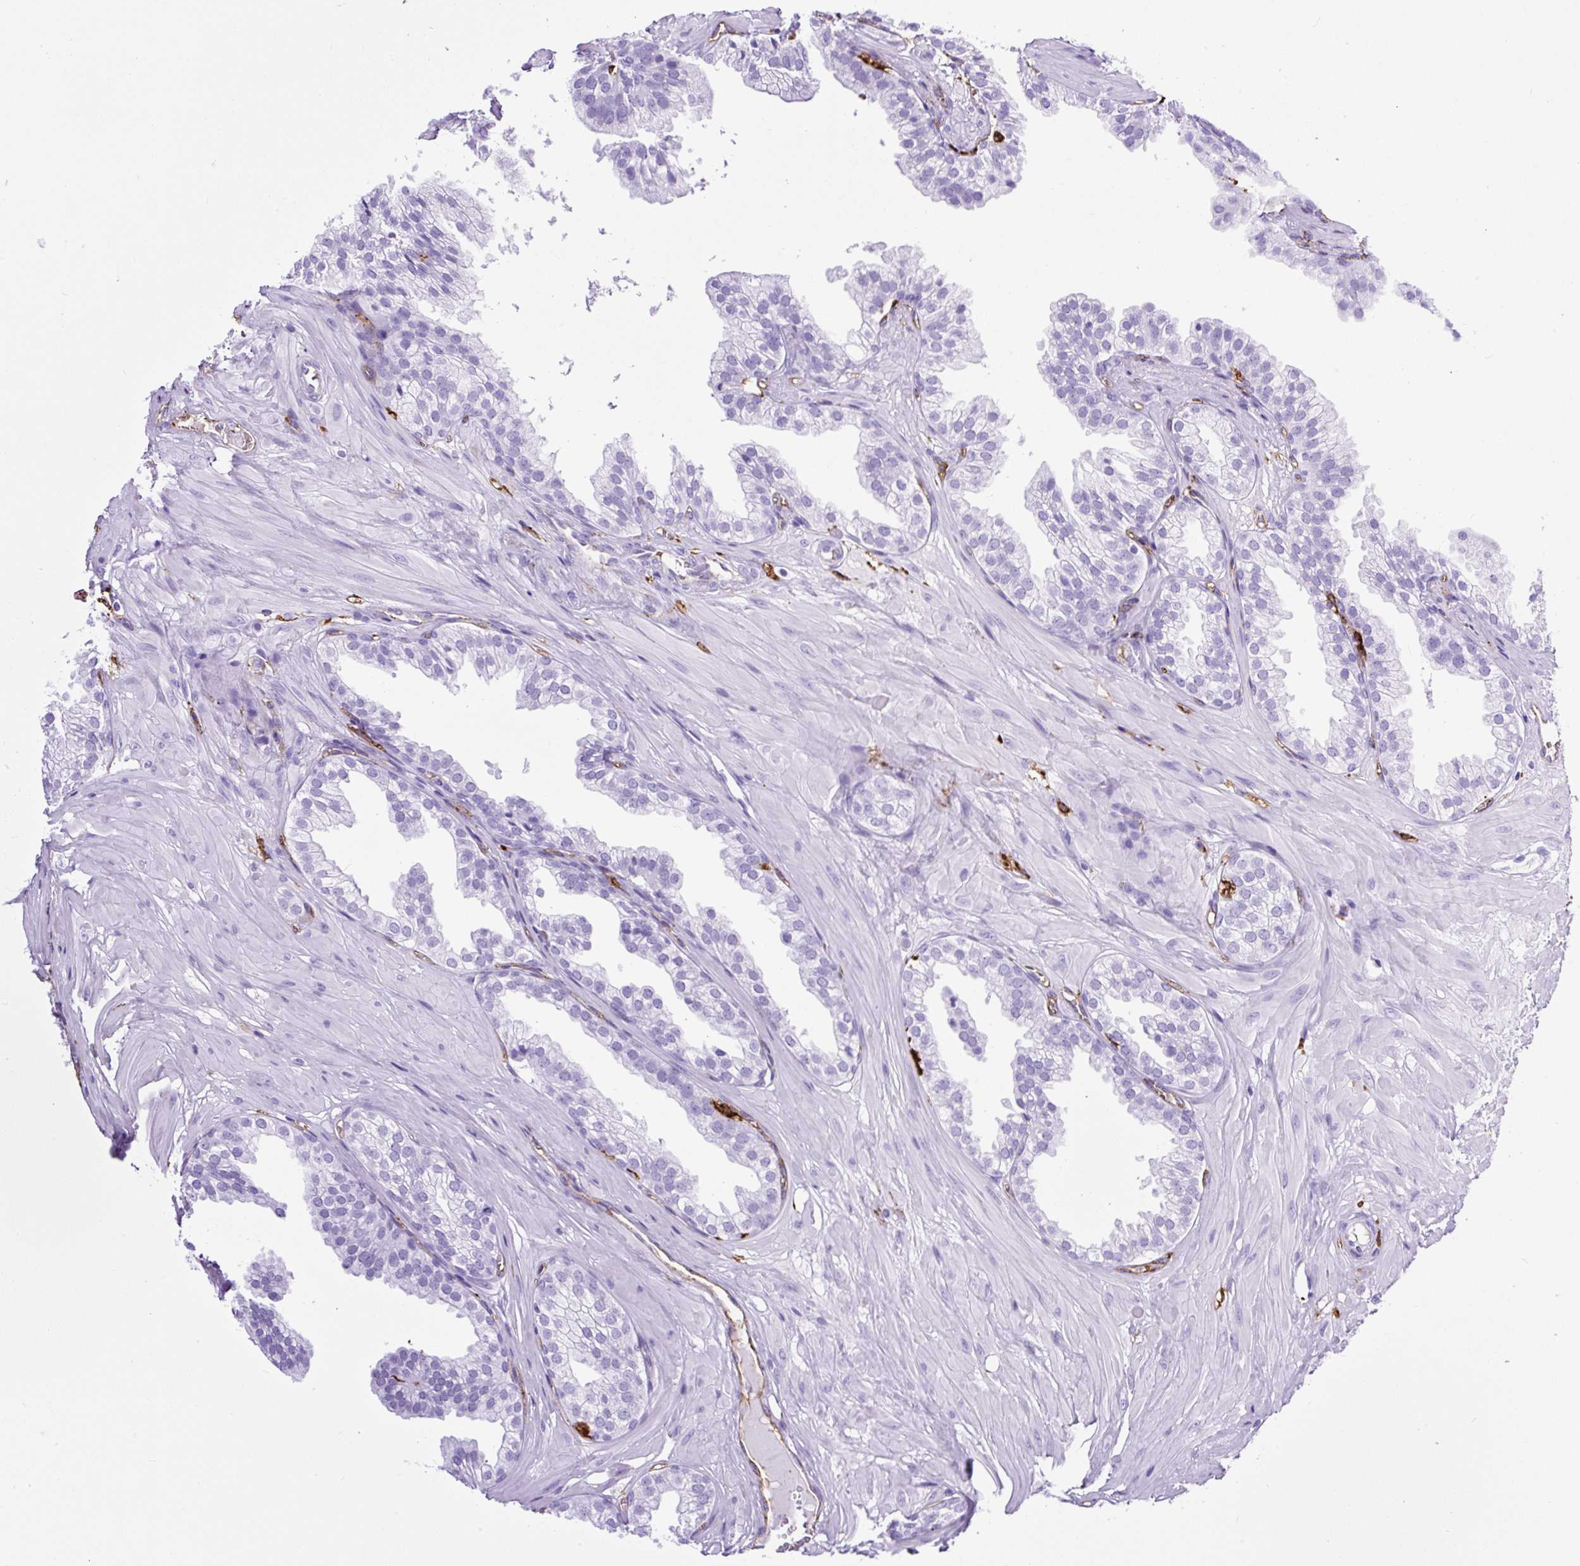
{"staining": {"intensity": "negative", "quantity": "none", "location": "none"}, "tissue": "prostate", "cell_type": "Glandular cells", "image_type": "normal", "snomed": [{"axis": "morphology", "description": "Normal tissue, NOS"}, {"axis": "topography", "description": "Prostate"}, {"axis": "topography", "description": "Peripheral nerve tissue"}], "caption": "A micrograph of human prostate is negative for staining in glandular cells. (DAB (3,3'-diaminobenzidine) immunohistochemistry (IHC) visualized using brightfield microscopy, high magnification).", "gene": "HLA", "patient": {"sex": "male", "age": 55}}